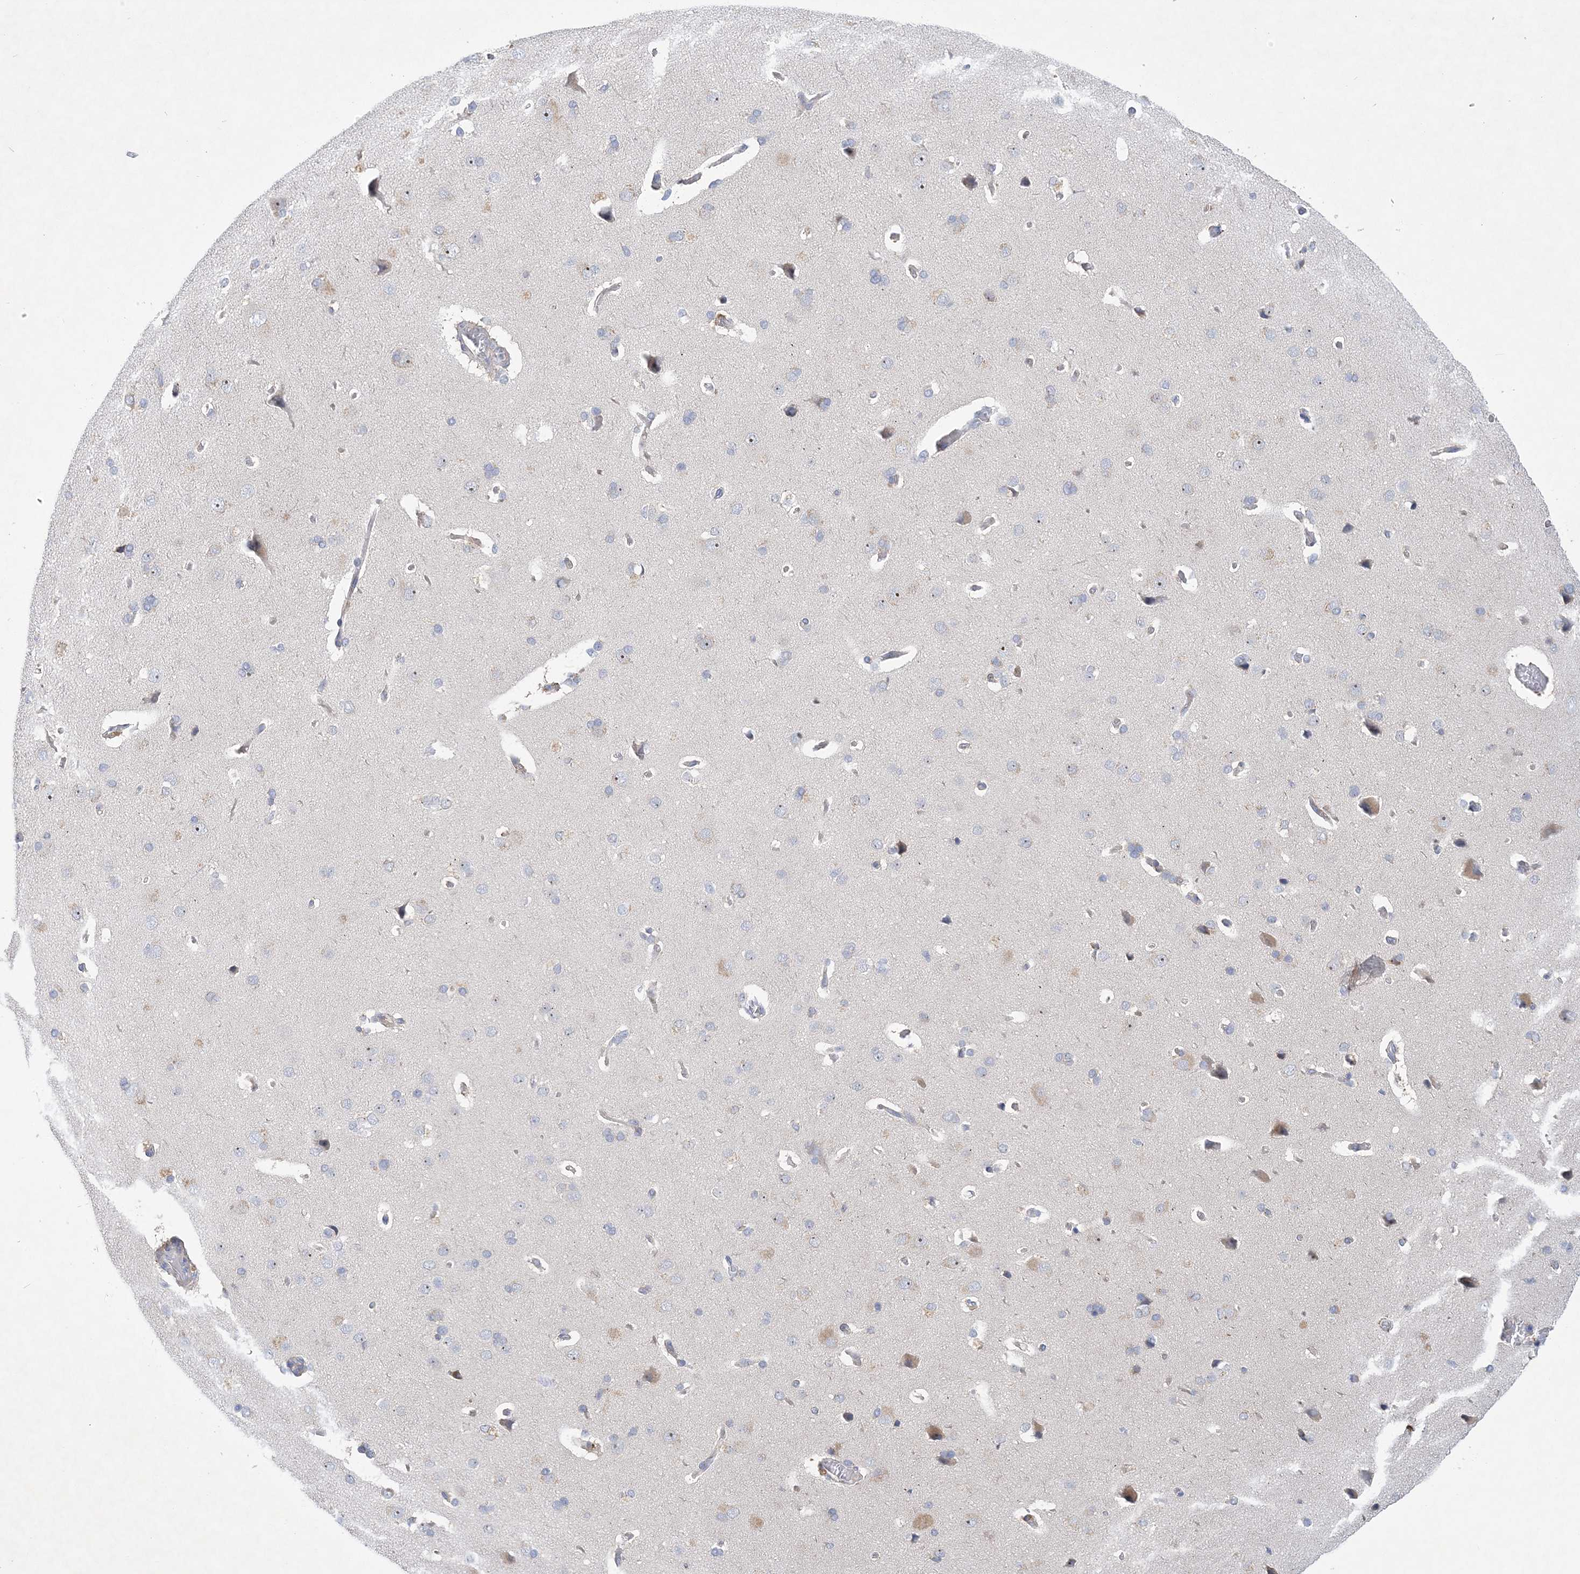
{"staining": {"intensity": "negative", "quantity": "none", "location": "none"}, "tissue": "cerebral cortex", "cell_type": "Endothelial cells", "image_type": "normal", "snomed": [{"axis": "morphology", "description": "Normal tissue, NOS"}, {"axis": "topography", "description": "Cerebral cortex"}], "caption": "Unremarkable cerebral cortex was stained to show a protein in brown. There is no significant staining in endothelial cells. (DAB (3,3'-diaminobenzidine) IHC with hematoxylin counter stain).", "gene": "ANKRD35", "patient": {"sex": "male", "age": 62}}